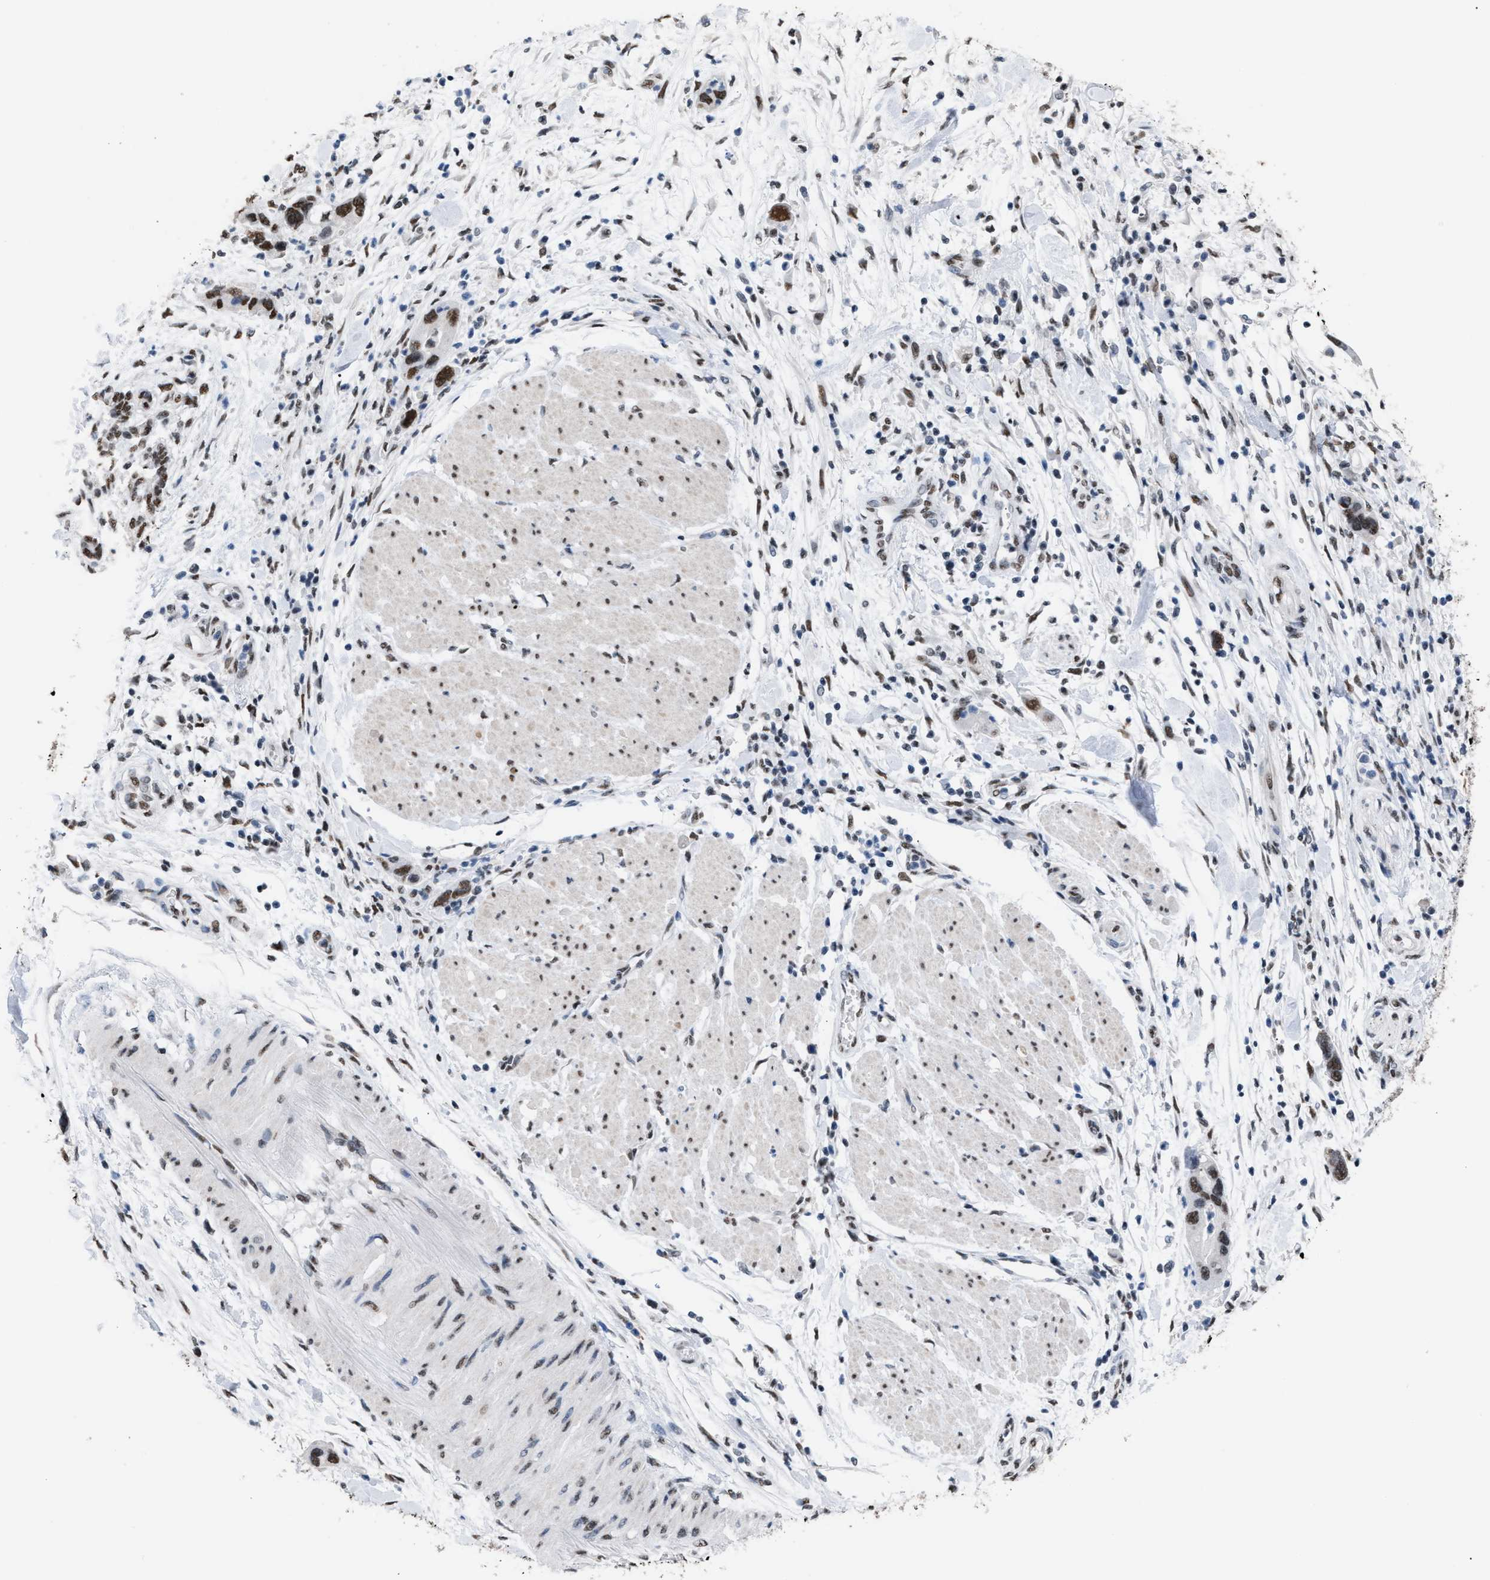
{"staining": {"intensity": "strong", "quantity": ">75%", "location": "nuclear"}, "tissue": "pancreatic cancer", "cell_type": "Tumor cells", "image_type": "cancer", "snomed": [{"axis": "morphology", "description": "Normal tissue, NOS"}, {"axis": "morphology", "description": "Adenocarcinoma, NOS"}, {"axis": "topography", "description": "Pancreas"}], "caption": "A brown stain labels strong nuclear staining of a protein in pancreatic adenocarcinoma tumor cells. The staining was performed using DAB (3,3'-diaminobenzidine), with brown indicating positive protein expression. Nuclei are stained blue with hematoxylin.", "gene": "CCAR2", "patient": {"sex": "female", "age": 71}}